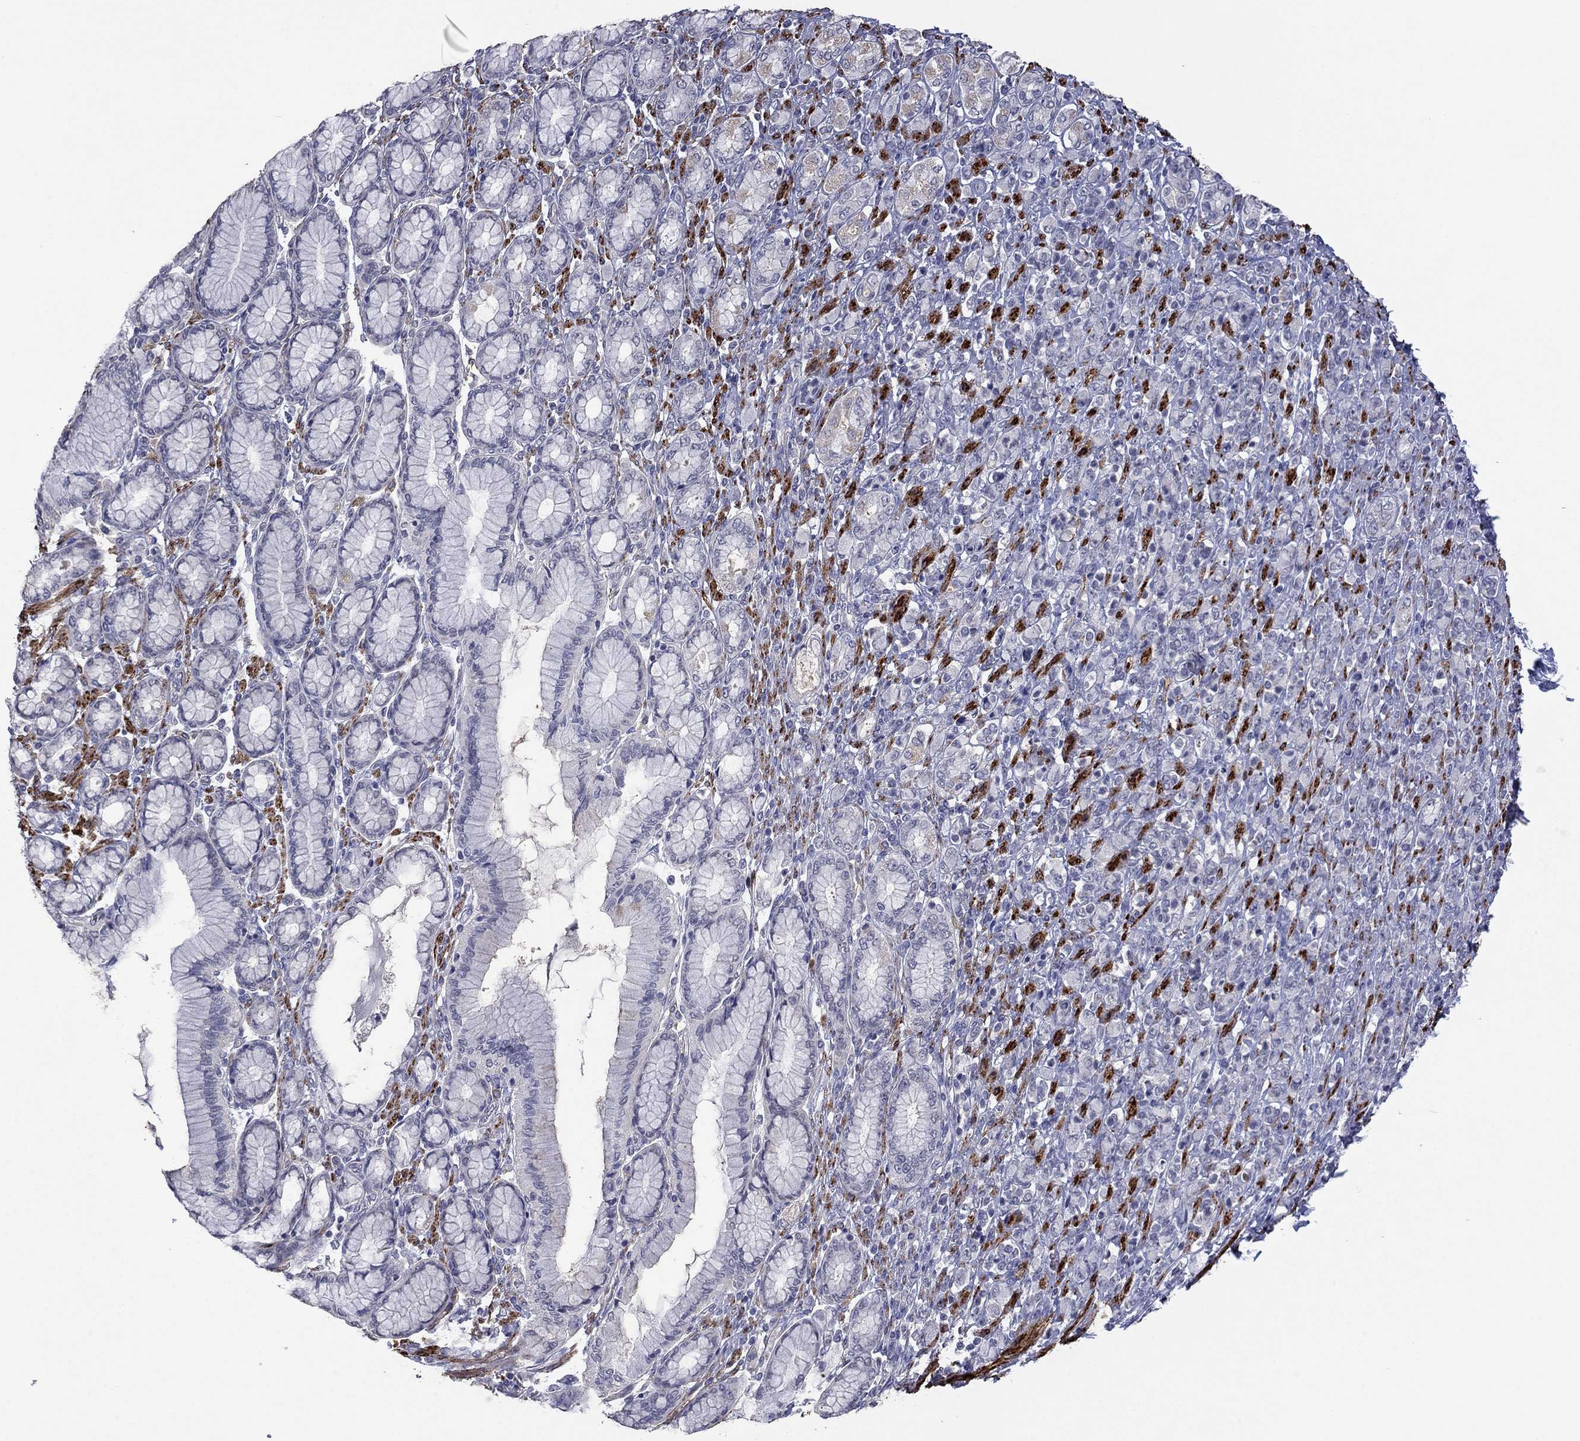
{"staining": {"intensity": "negative", "quantity": "none", "location": "none"}, "tissue": "stomach cancer", "cell_type": "Tumor cells", "image_type": "cancer", "snomed": [{"axis": "morphology", "description": "Normal tissue, NOS"}, {"axis": "morphology", "description": "Adenocarcinoma, NOS"}, {"axis": "topography", "description": "Stomach"}], "caption": "Image shows no significant protein positivity in tumor cells of adenocarcinoma (stomach). Brightfield microscopy of immunohistochemistry (IHC) stained with DAB (brown) and hematoxylin (blue), captured at high magnification.", "gene": "IP6K3", "patient": {"sex": "female", "age": 79}}